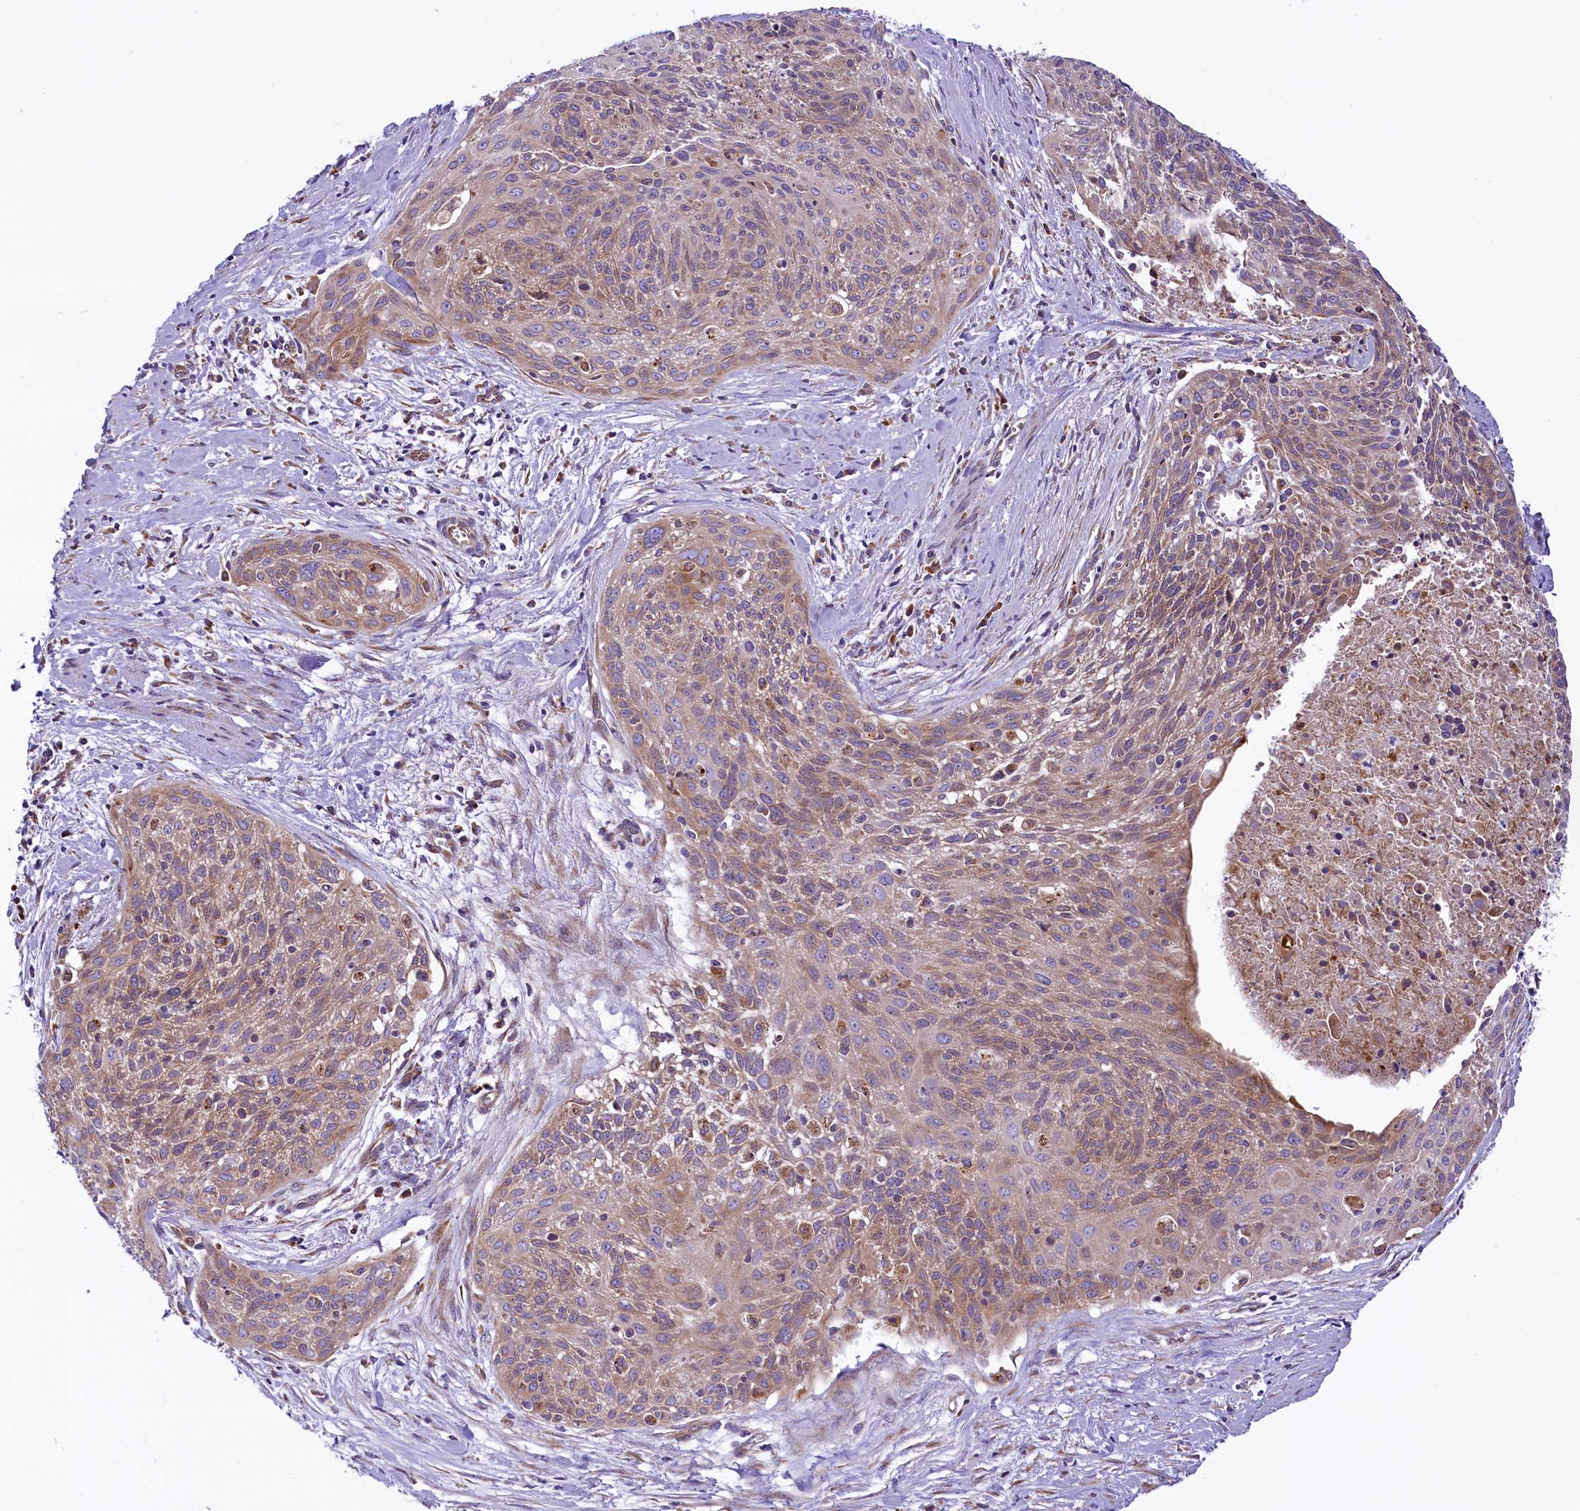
{"staining": {"intensity": "weak", "quantity": ">75%", "location": "cytoplasmic/membranous"}, "tissue": "cervical cancer", "cell_type": "Tumor cells", "image_type": "cancer", "snomed": [{"axis": "morphology", "description": "Squamous cell carcinoma, NOS"}, {"axis": "topography", "description": "Cervix"}], "caption": "Immunohistochemistry (IHC) (DAB (3,3'-diaminobenzidine)) staining of human cervical cancer demonstrates weak cytoplasmic/membranous protein staining in about >75% of tumor cells. Immunohistochemistry (IHC) stains the protein in brown and the nuclei are stained blue.", "gene": "PTPRU", "patient": {"sex": "female", "age": 55}}